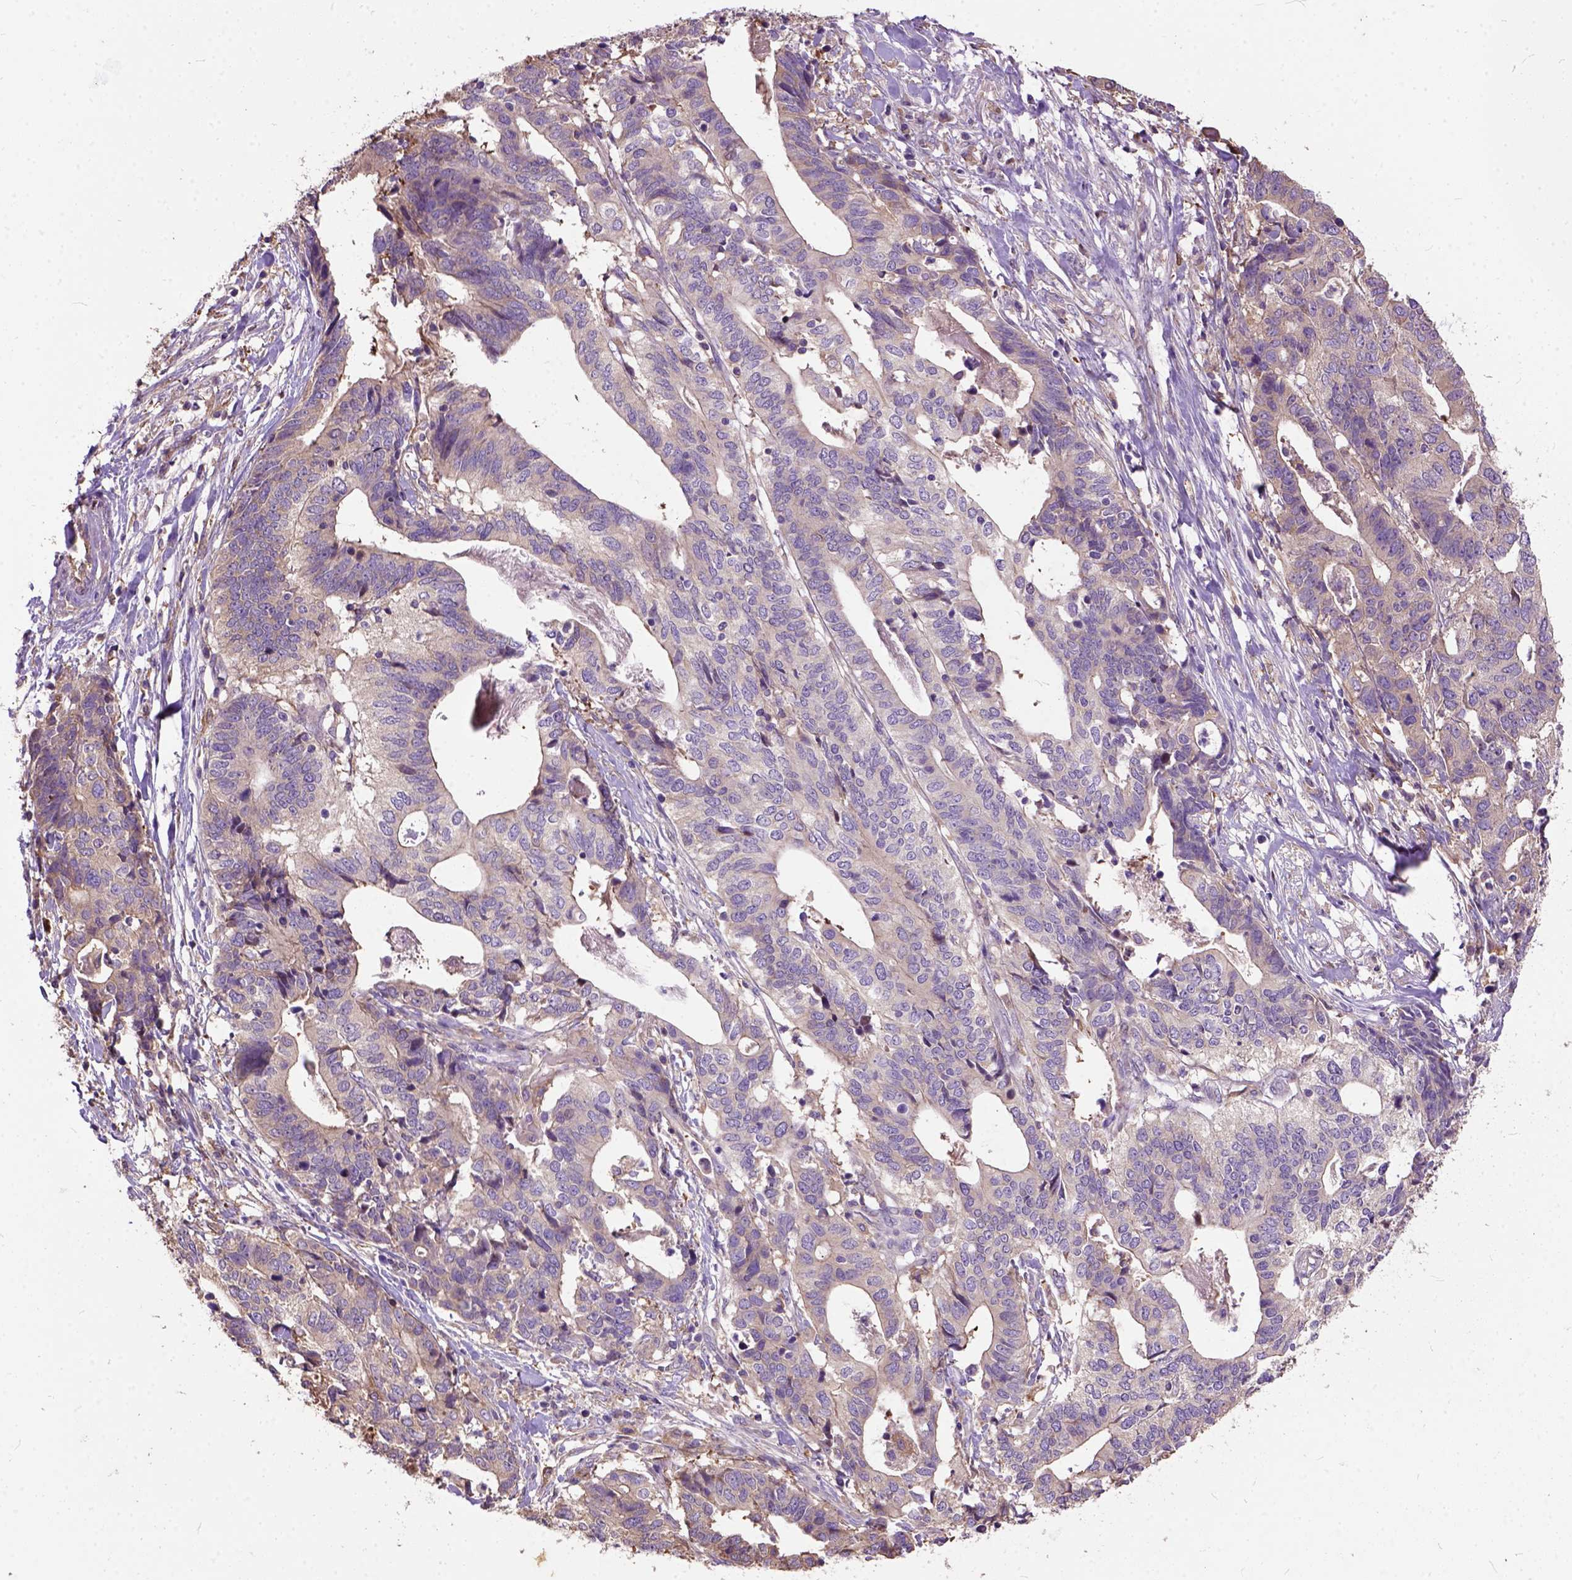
{"staining": {"intensity": "weak", "quantity": ">75%", "location": "cytoplasmic/membranous"}, "tissue": "stomach cancer", "cell_type": "Tumor cells", "image_type": "cancer", "snomed": [{"axis": "morphology", "description": "Adenocarcinoma, NOS"}, {"axis": "topography", "description": "Stomach, upper"}], "caption": "Approximately >75% of tumor cells in human adenocarcinoma (stomach) demonstrate weak cytoplasmic/membranous protein positivity as visualized by brown immunohistochemical staining.", "gene": "SEMA4F", "patient": {"sex": "female", "age": 67}}